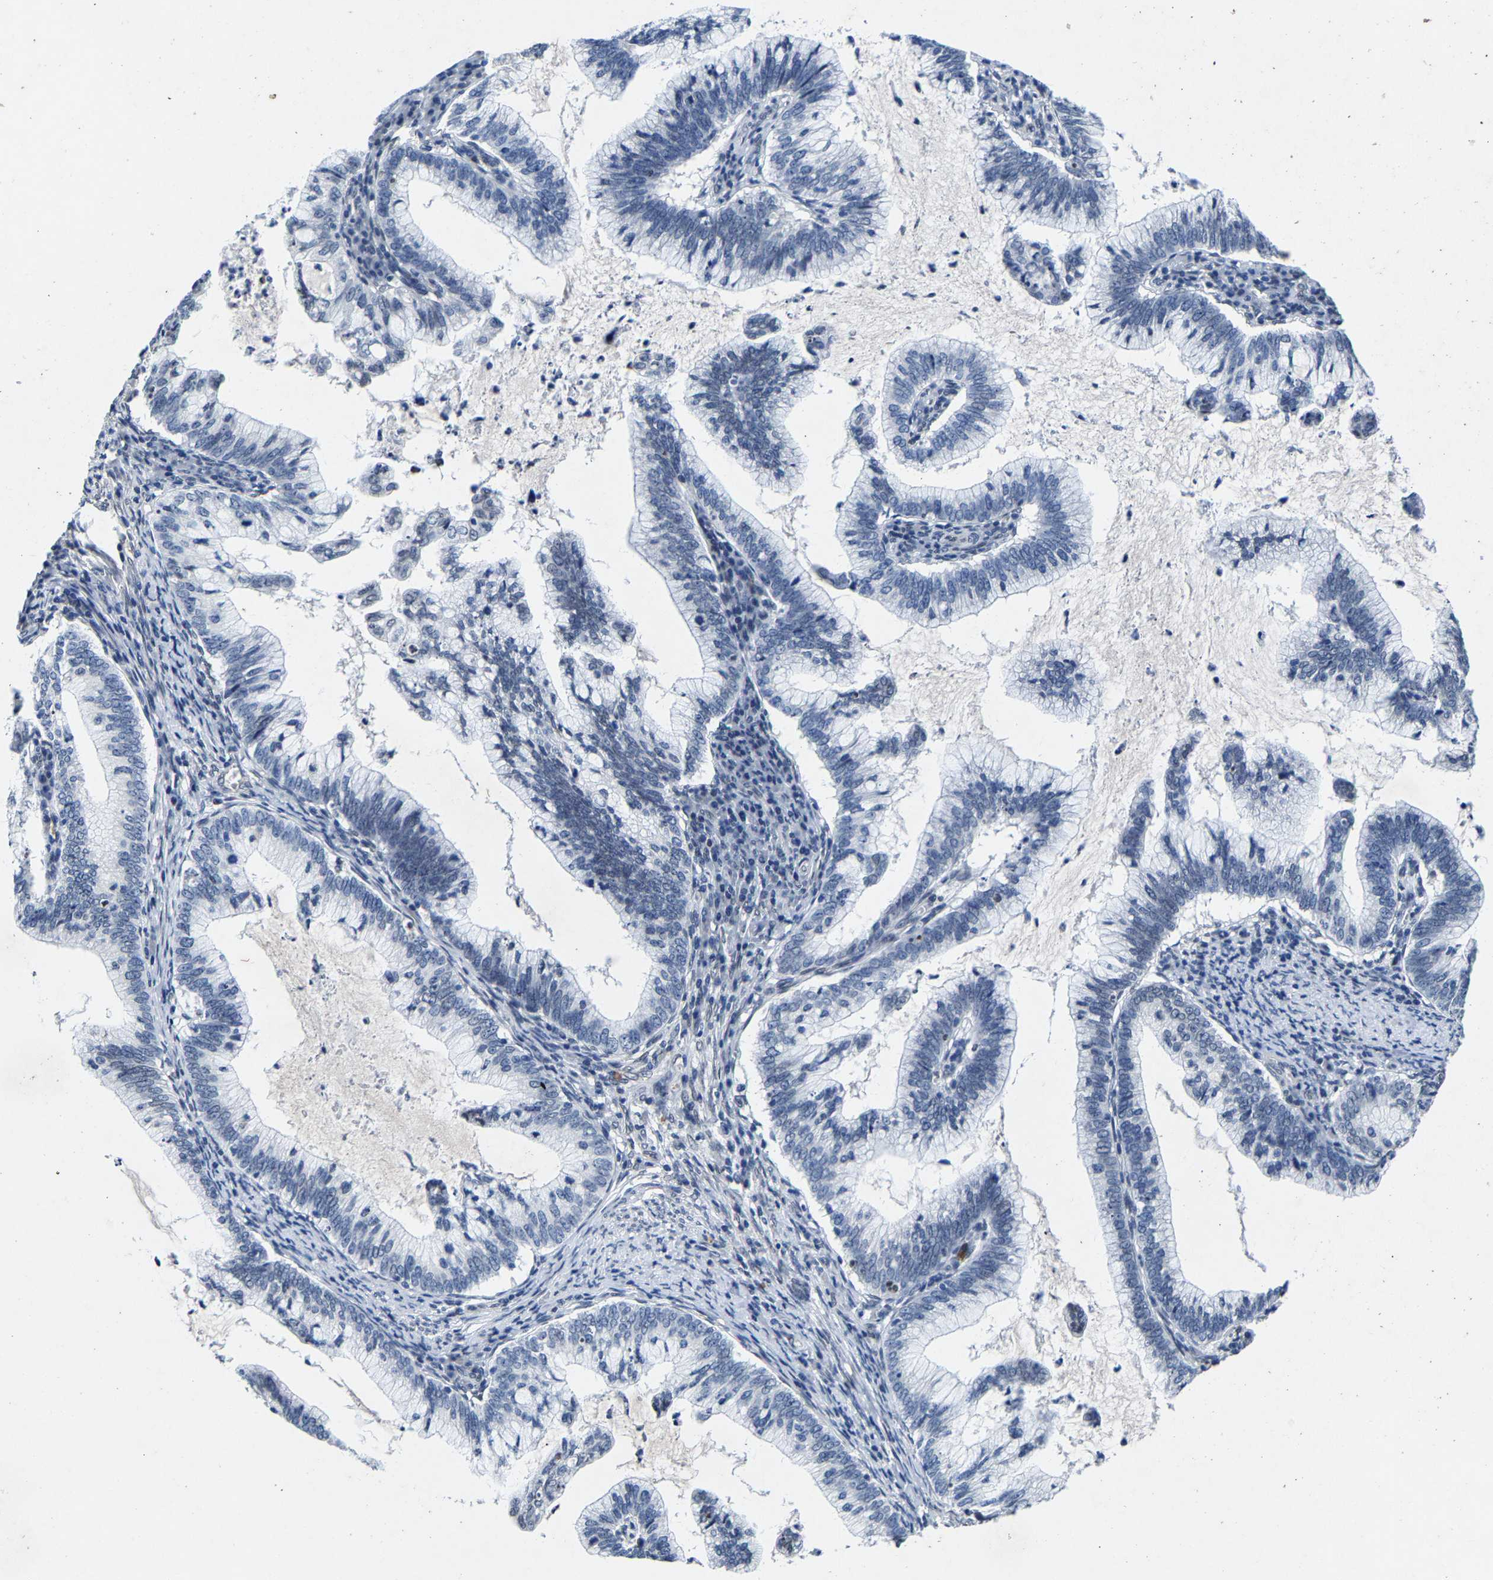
{"staining": {"intensity": "negative", "quantity": "none", "location": "none"}, "tissue": "cervical cancer", "cell_type": "Tumor cells", "image_type": "cancer", "snomed": [{"axis": "morphology", "description": "Adenocarcinoma, NOS"}, {"axis": "topography", "description": "Cervix"}], "caption": "Cervical adenocarcinoma was stained to show a protein in brown. There is no significant expression in tumor cells. (DAB (3,3'-diaminobenzidine) immunohistochemistry (IHC) visualized using brightfield microscopy, high magnification).", "gene": "UBN2", "patient": {"sex": "female", "age": 36}}